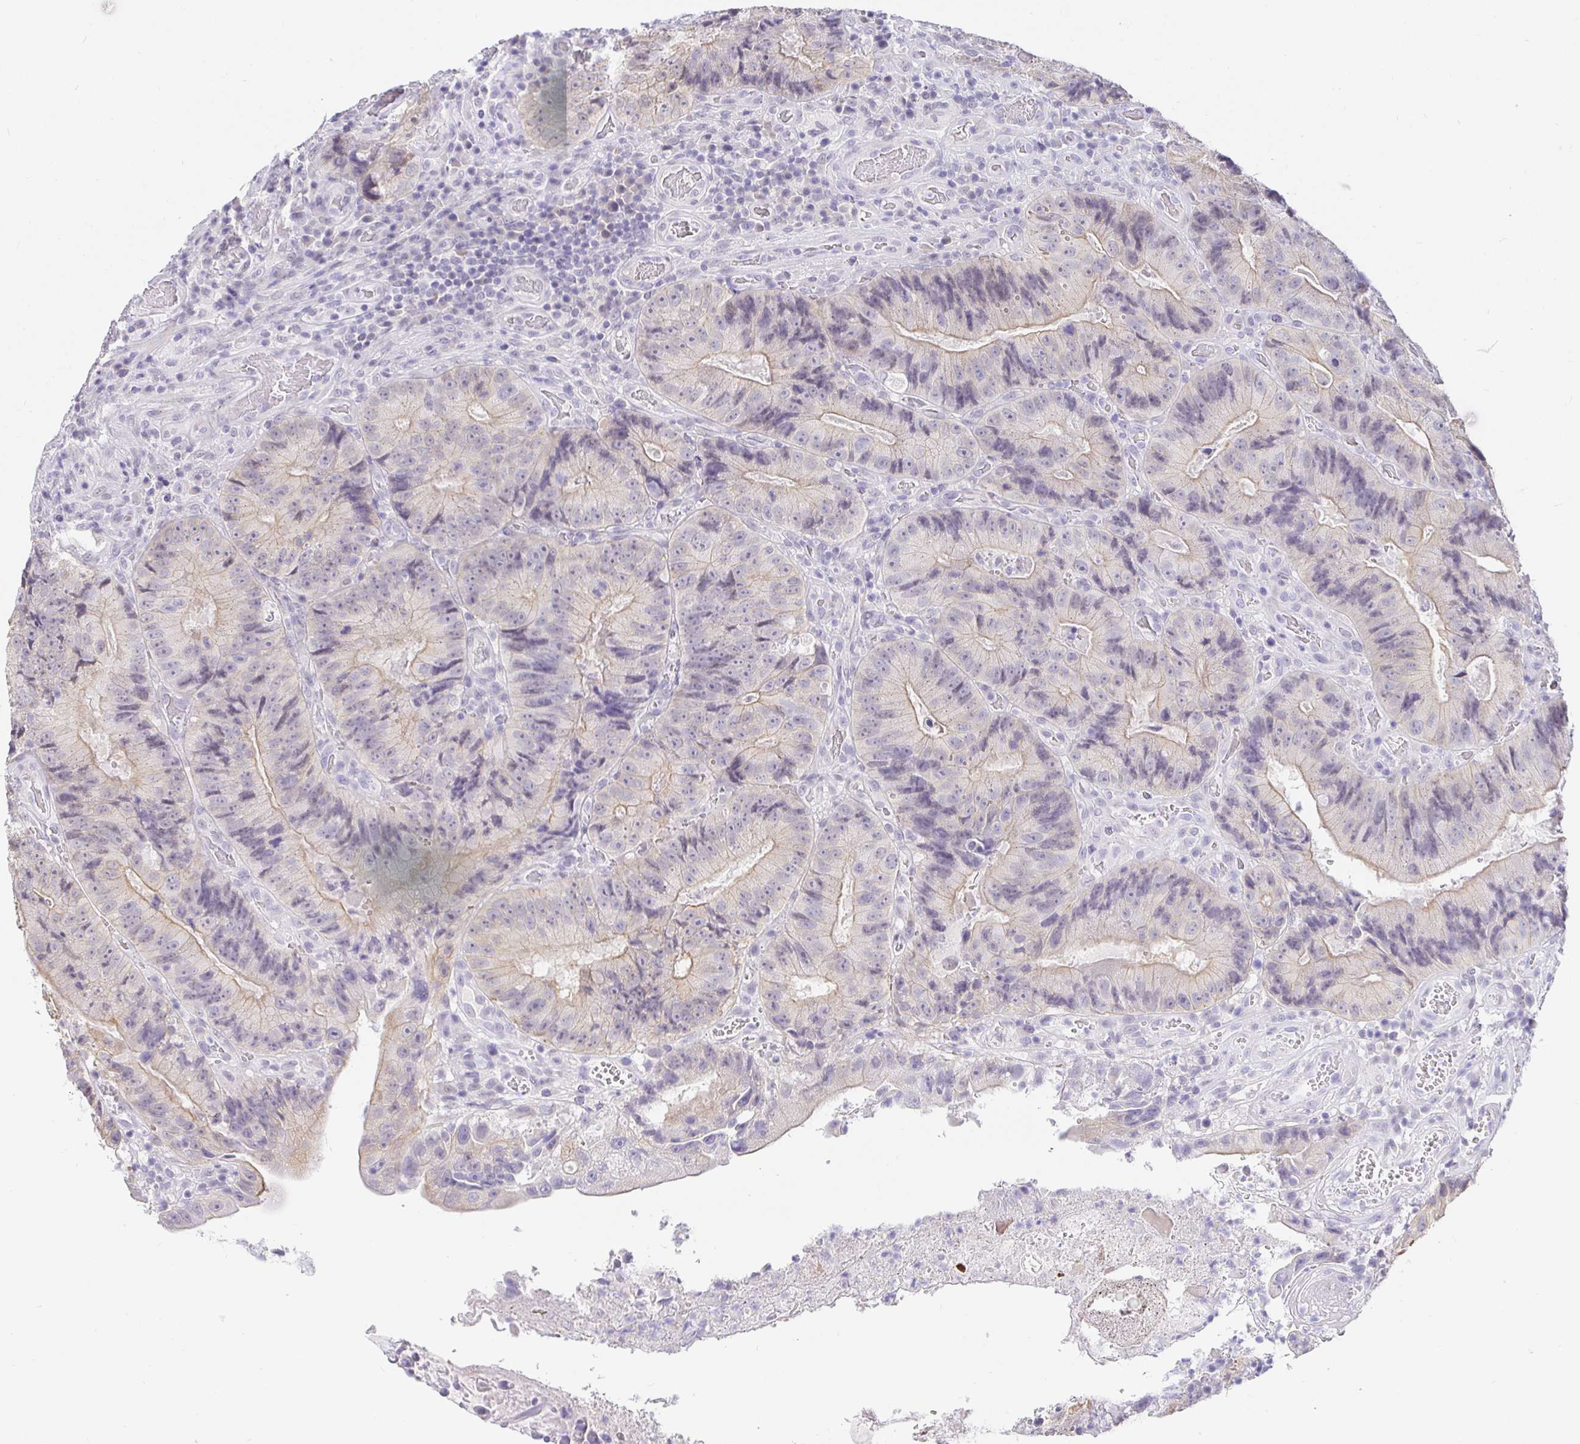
{"staining": {"intensity": "weak", "quantity": "<25%", "location": "cytoplasmic/membranous"}, "tissue": "colorectal cancer", "cell_type": "Tumor cells", "image_type": "cancer", "snomed": [{"axis": "morphology", "description": "Adenocarcinoma, NOS"}, {"axis": "topography", "description": "Colon"}], "caption": "This is a image of IHC staining of colorectal adenocarcinoma, which shows no expression in tumor cells.", "gene": "EZHIP", "patient": {"sex": "female", "age": 86}}